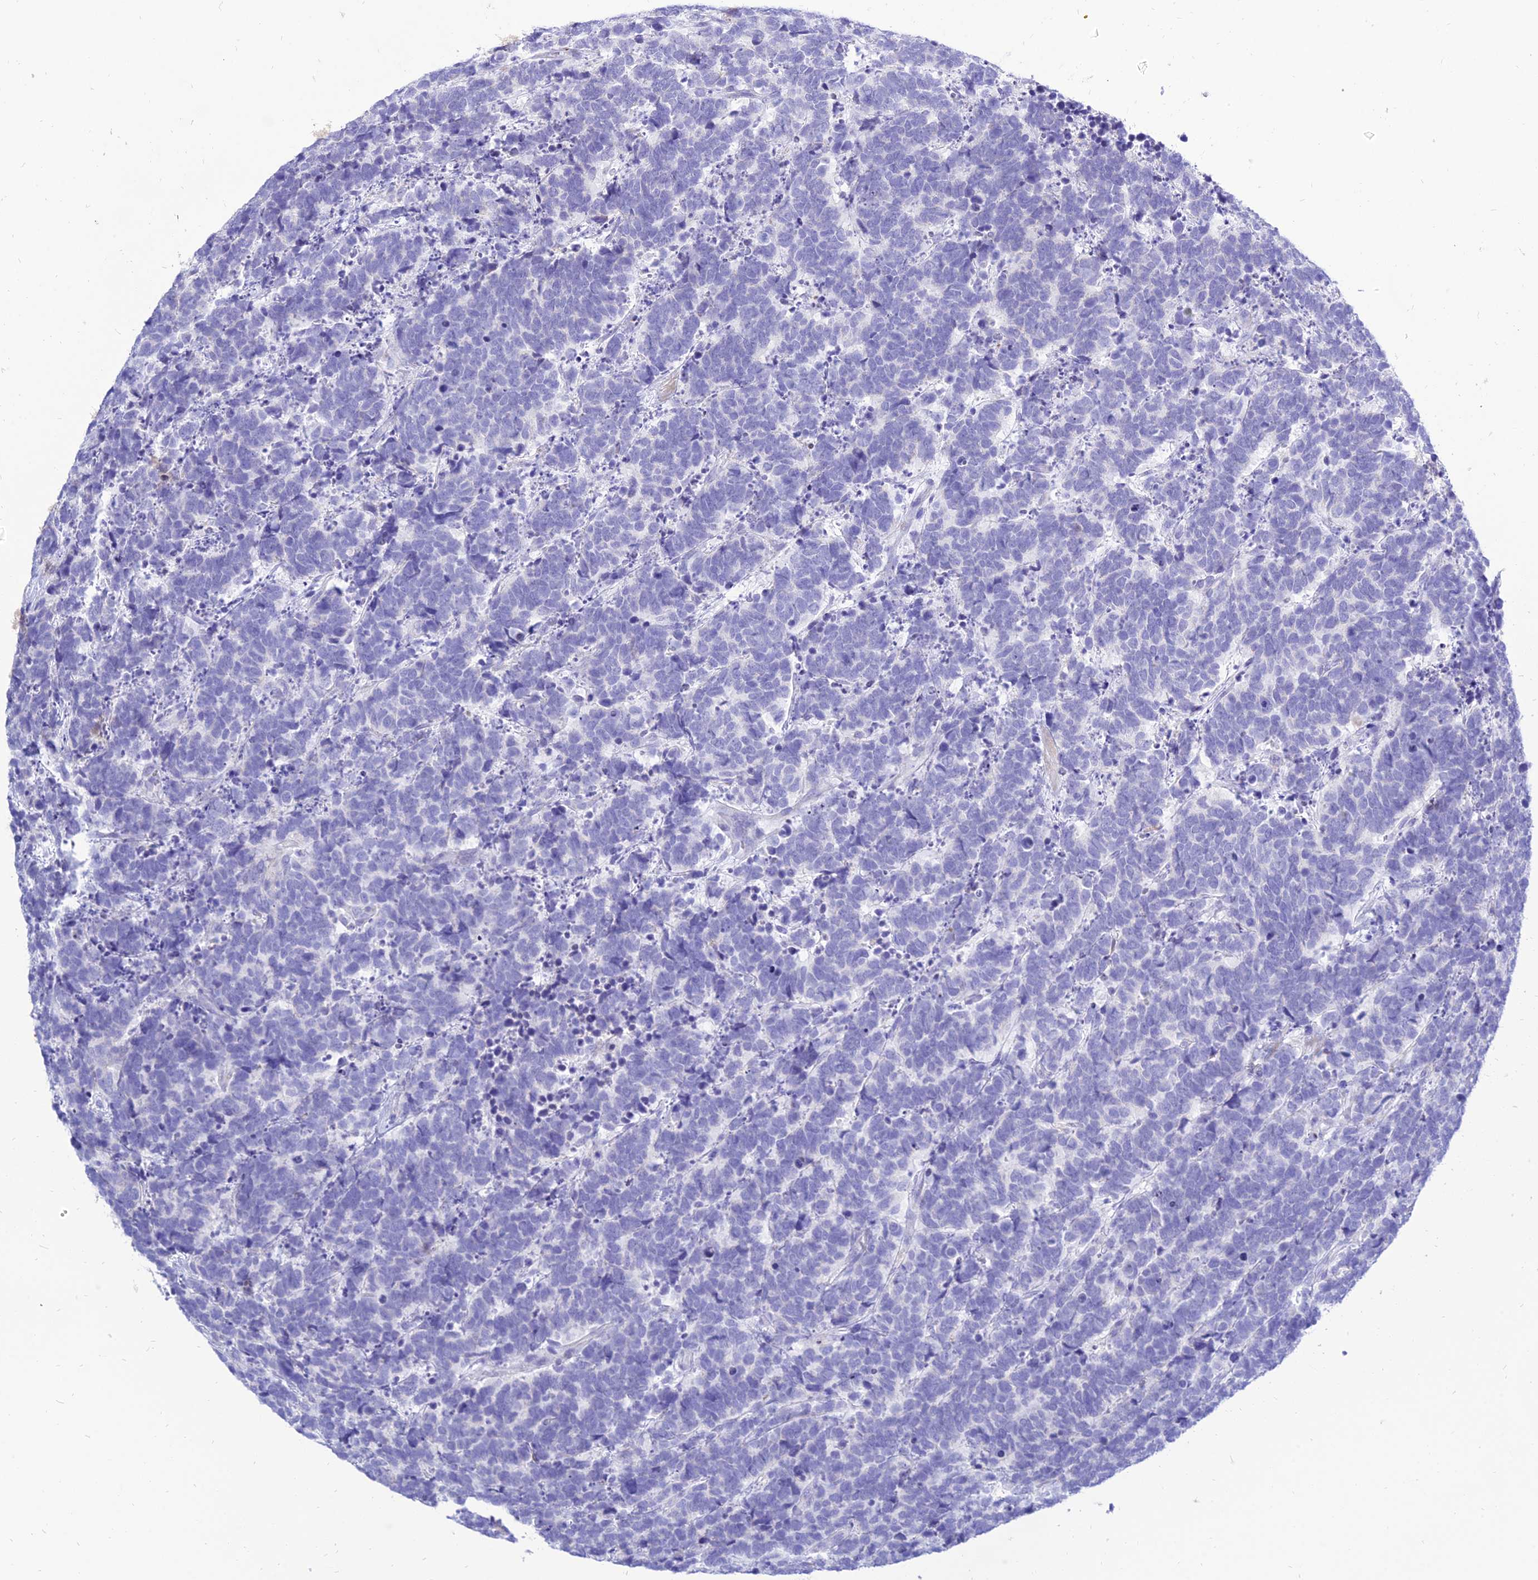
{"staining": {"intensity": "negative", "quantity": "none", "location": "none"}, "tissue": "carcinoid", "cell_type": "Tumor cells", "image_type": "cancer", "snomed": [{"axis": "morphology", "description": "Carcinoma, NOS"}, {"axis": "morphology", "description": "Carcinoid, malignant, NOS"}, {"axis": "topography", "description": "Urinary bladder"}], "caption": "Micrograph shows no significant protein positivity in tumor cells of carcinoid.", "gene": "PKN3", "patient": {"sex": "male", "age": 57}}